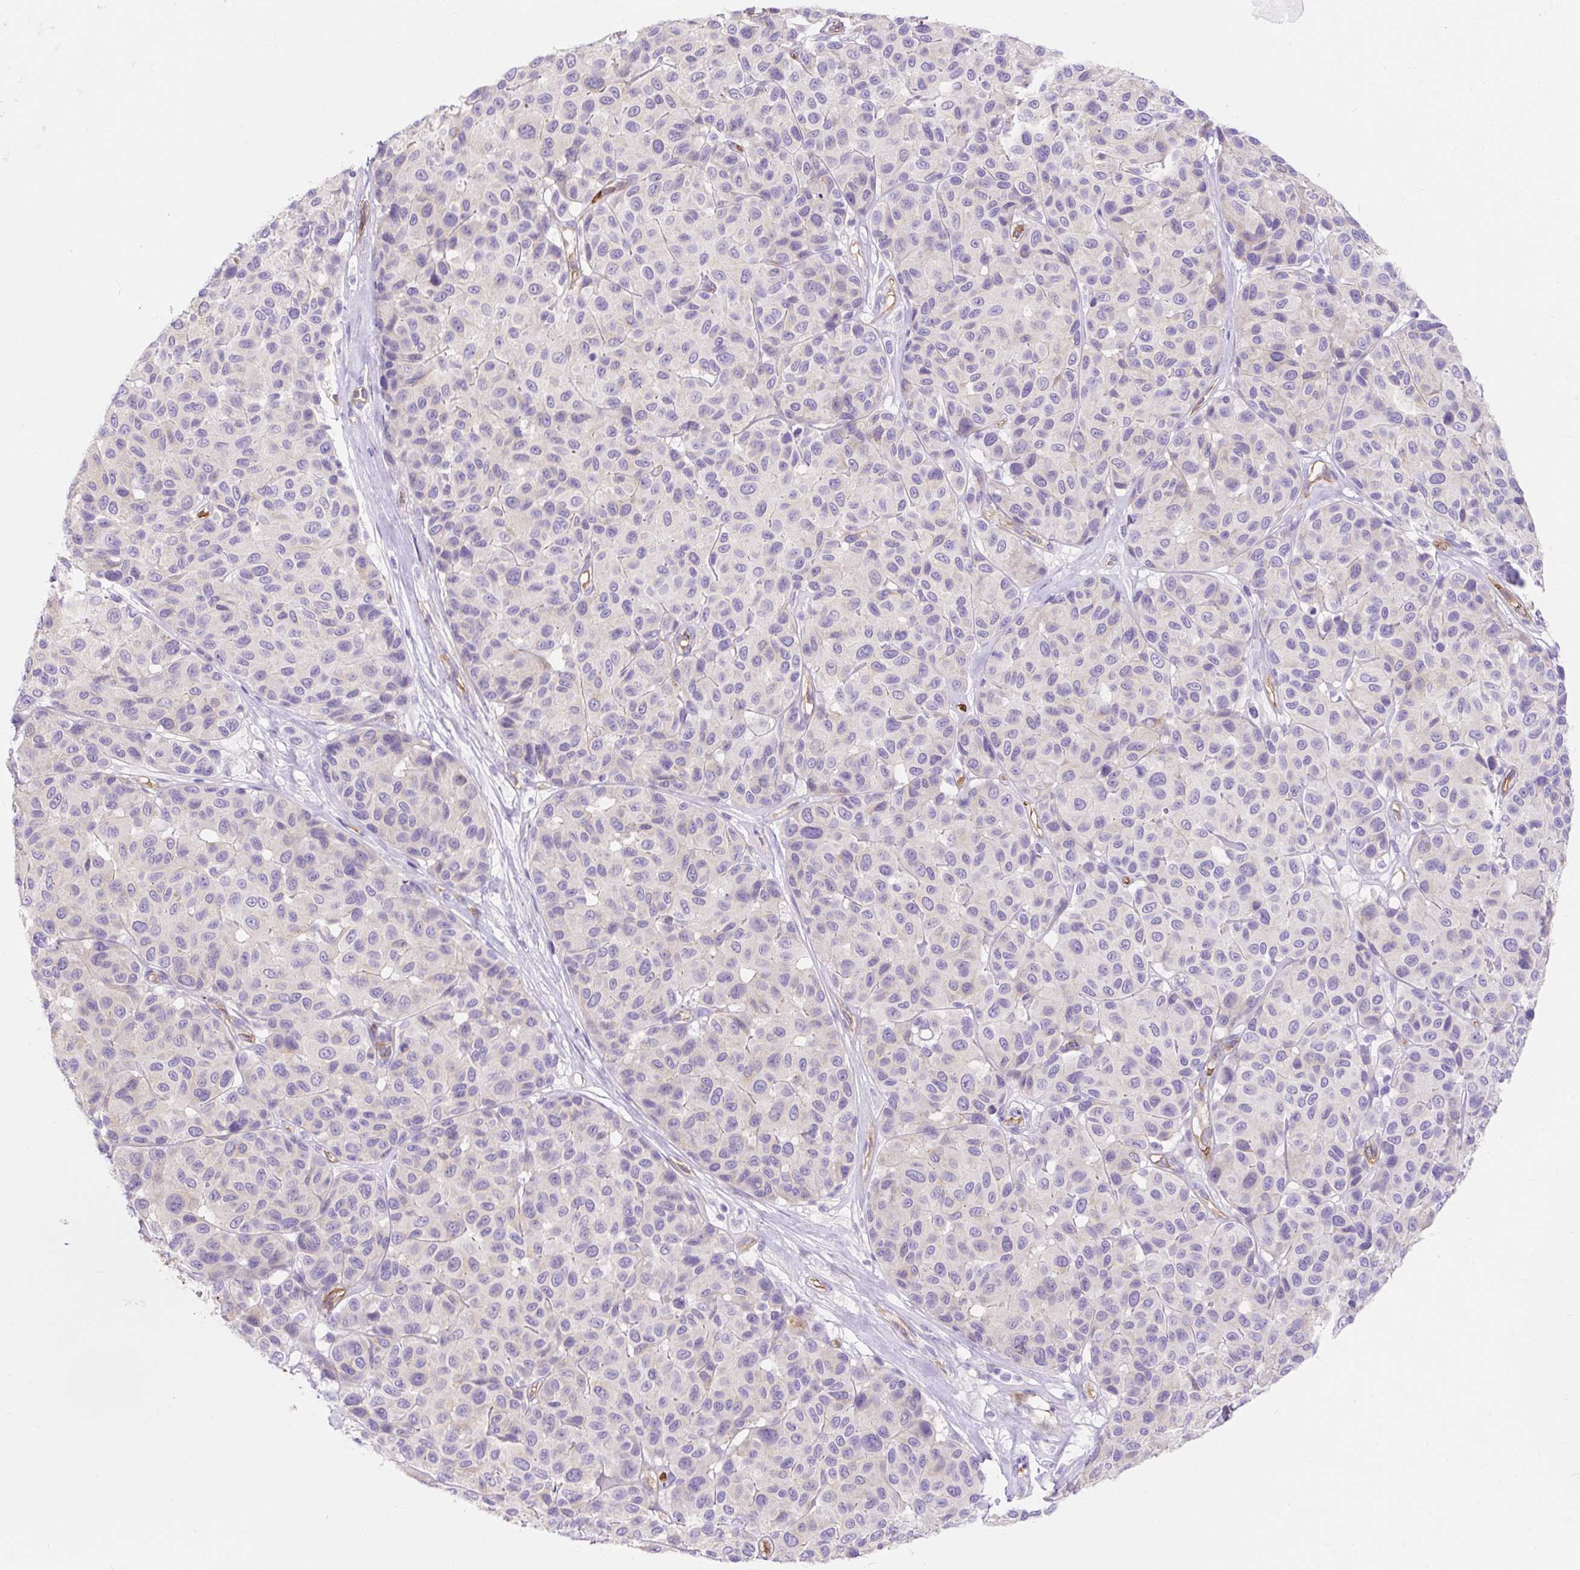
{"staining": {"intensity": "negative", "quantity": "none", "location": "none"}, "tissue": "melanoma", "cell_type": "Tumor cells", "image_type": "cancer", "snomed": [{"axis": "morphology", "description": "Malignant melanoma, NOS"}, {"axis": "topography", "description": "Skin"}], "caption": "Immunohistochemistry histopathology image of neoplastic tissue: malignant melanoma stained with DAB (3,3'-diaminobenzidine) reveals no significant protein positivity in tumor cells.", "gene": "HIP1R", "patient": {"sex": "female", "age": 66}}